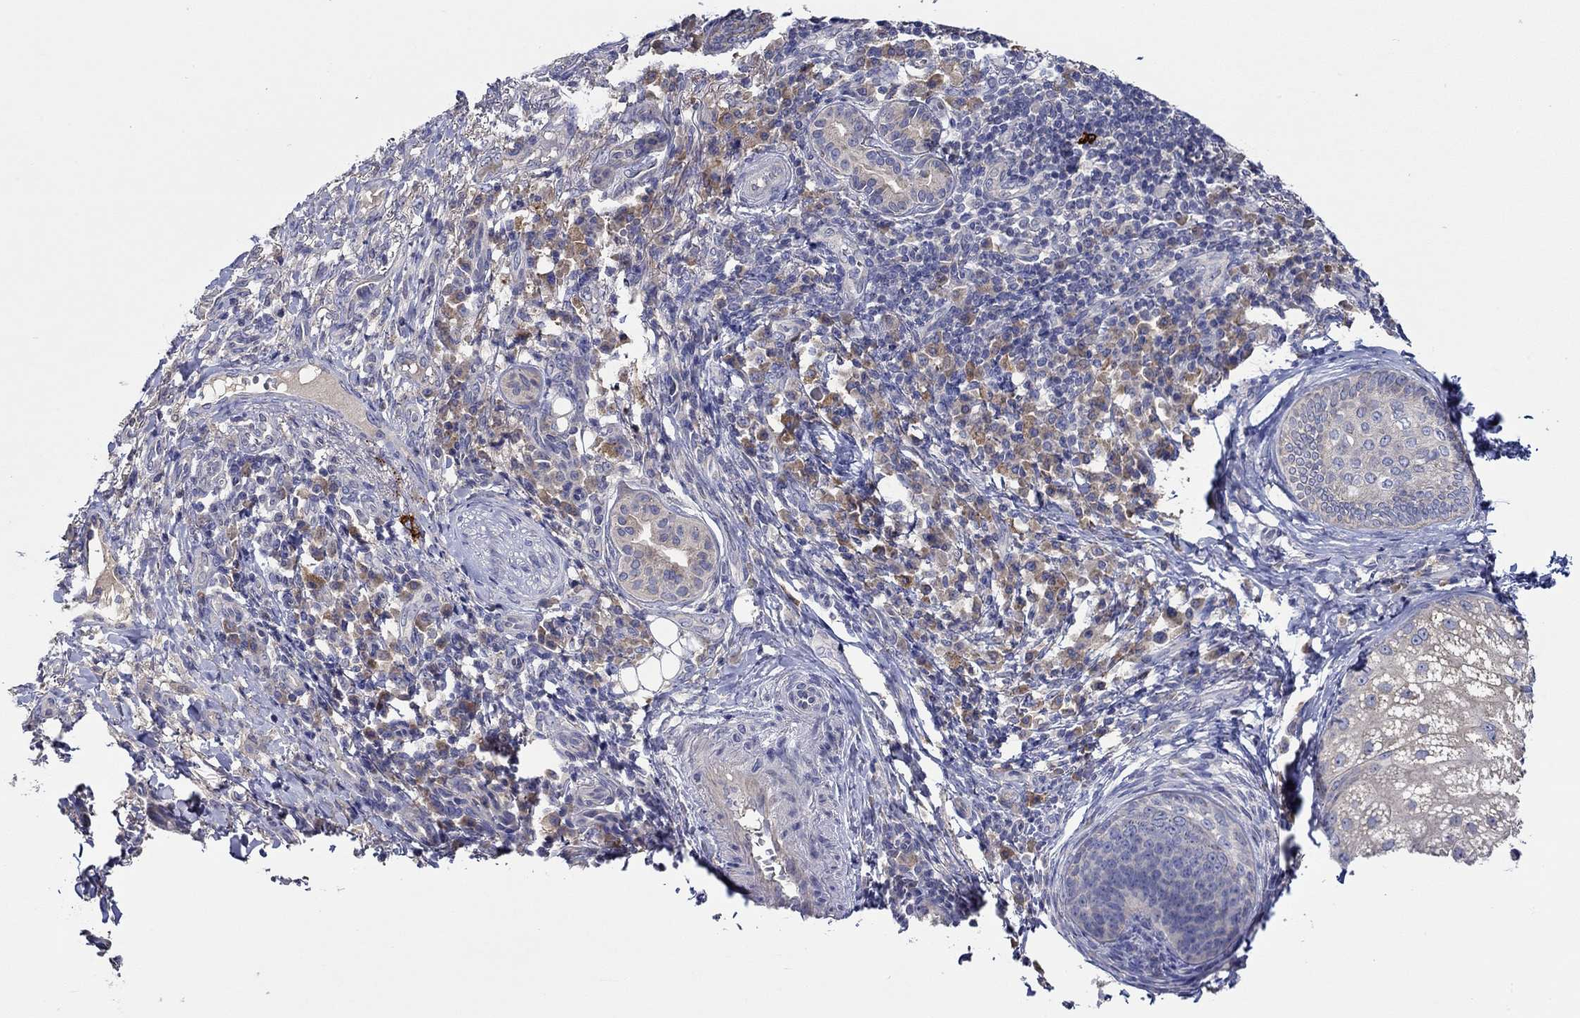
{"staining": {"intensity": "negative", "quantity": "none", "location": "none"}, "tissue": "skin cancer", "cell_type": "Tumor cells", "image_type": "cancer", "snomed": [{"axis": "morphology", "description": "Basal cell carcinoma"}, {"axis": "topography", "description": "Skin"}], "caption": "High magnification brightfield microscopy of skin cancer (basal cell carcinoma) stained with DAB (brown) and counterstained with hematoxylin (blue): tumor cells show no significant expression.", "gene": "CHIT1", "patient": {"sex": "female", "age": 69}}